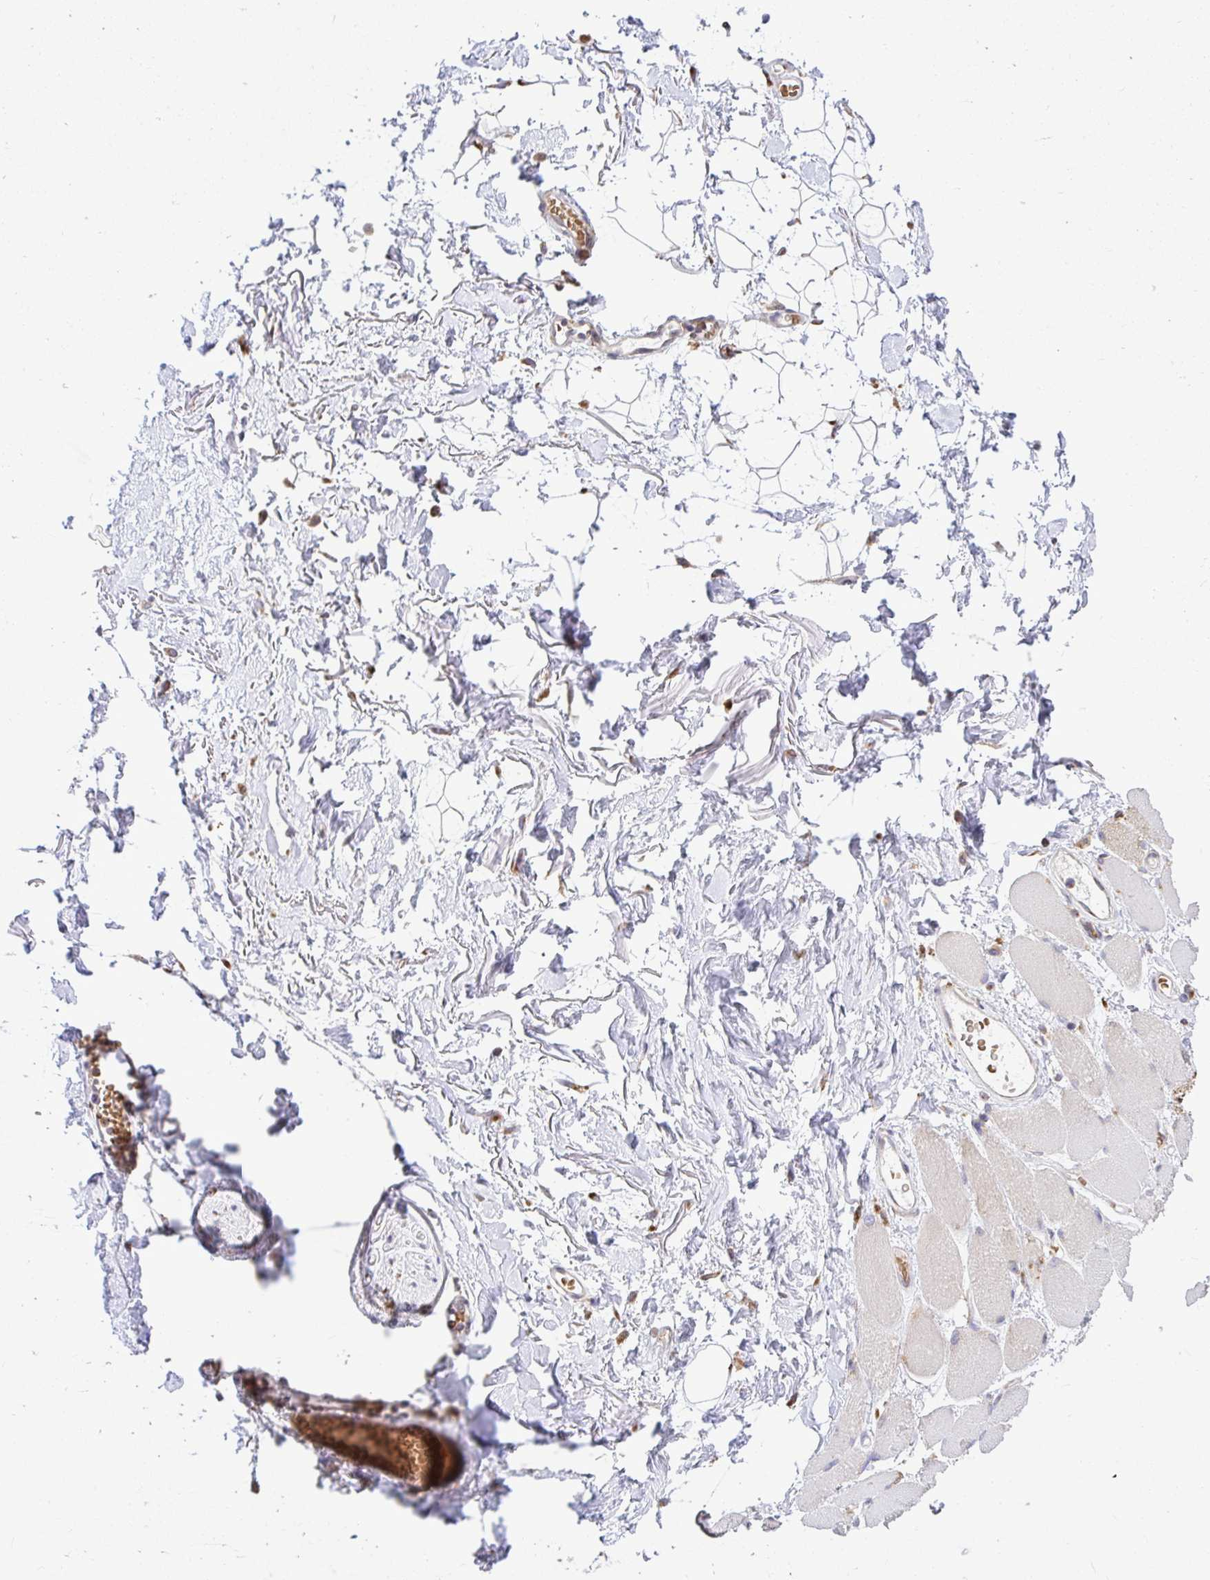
{"staining": {"intensity": "negative", "quantity": "none", "location": "none"}, "tissue": "adipose tissue", "cell_type": "Adipocytes", "image_type": "normal", "snomed": [{"axis": "morphology", "description": "Normal tissue, NOS"}, {"axis": "topography", "description": "Anal"}, {"axis": "topography", "description": "Peripheral nerve tissue"}], "caption": "The immunohistochemistry image has no significant positivity in adipocytes of adipose tissue.", "gene": "VTI1B", "patient": {"sex": "male", "age": 78}}